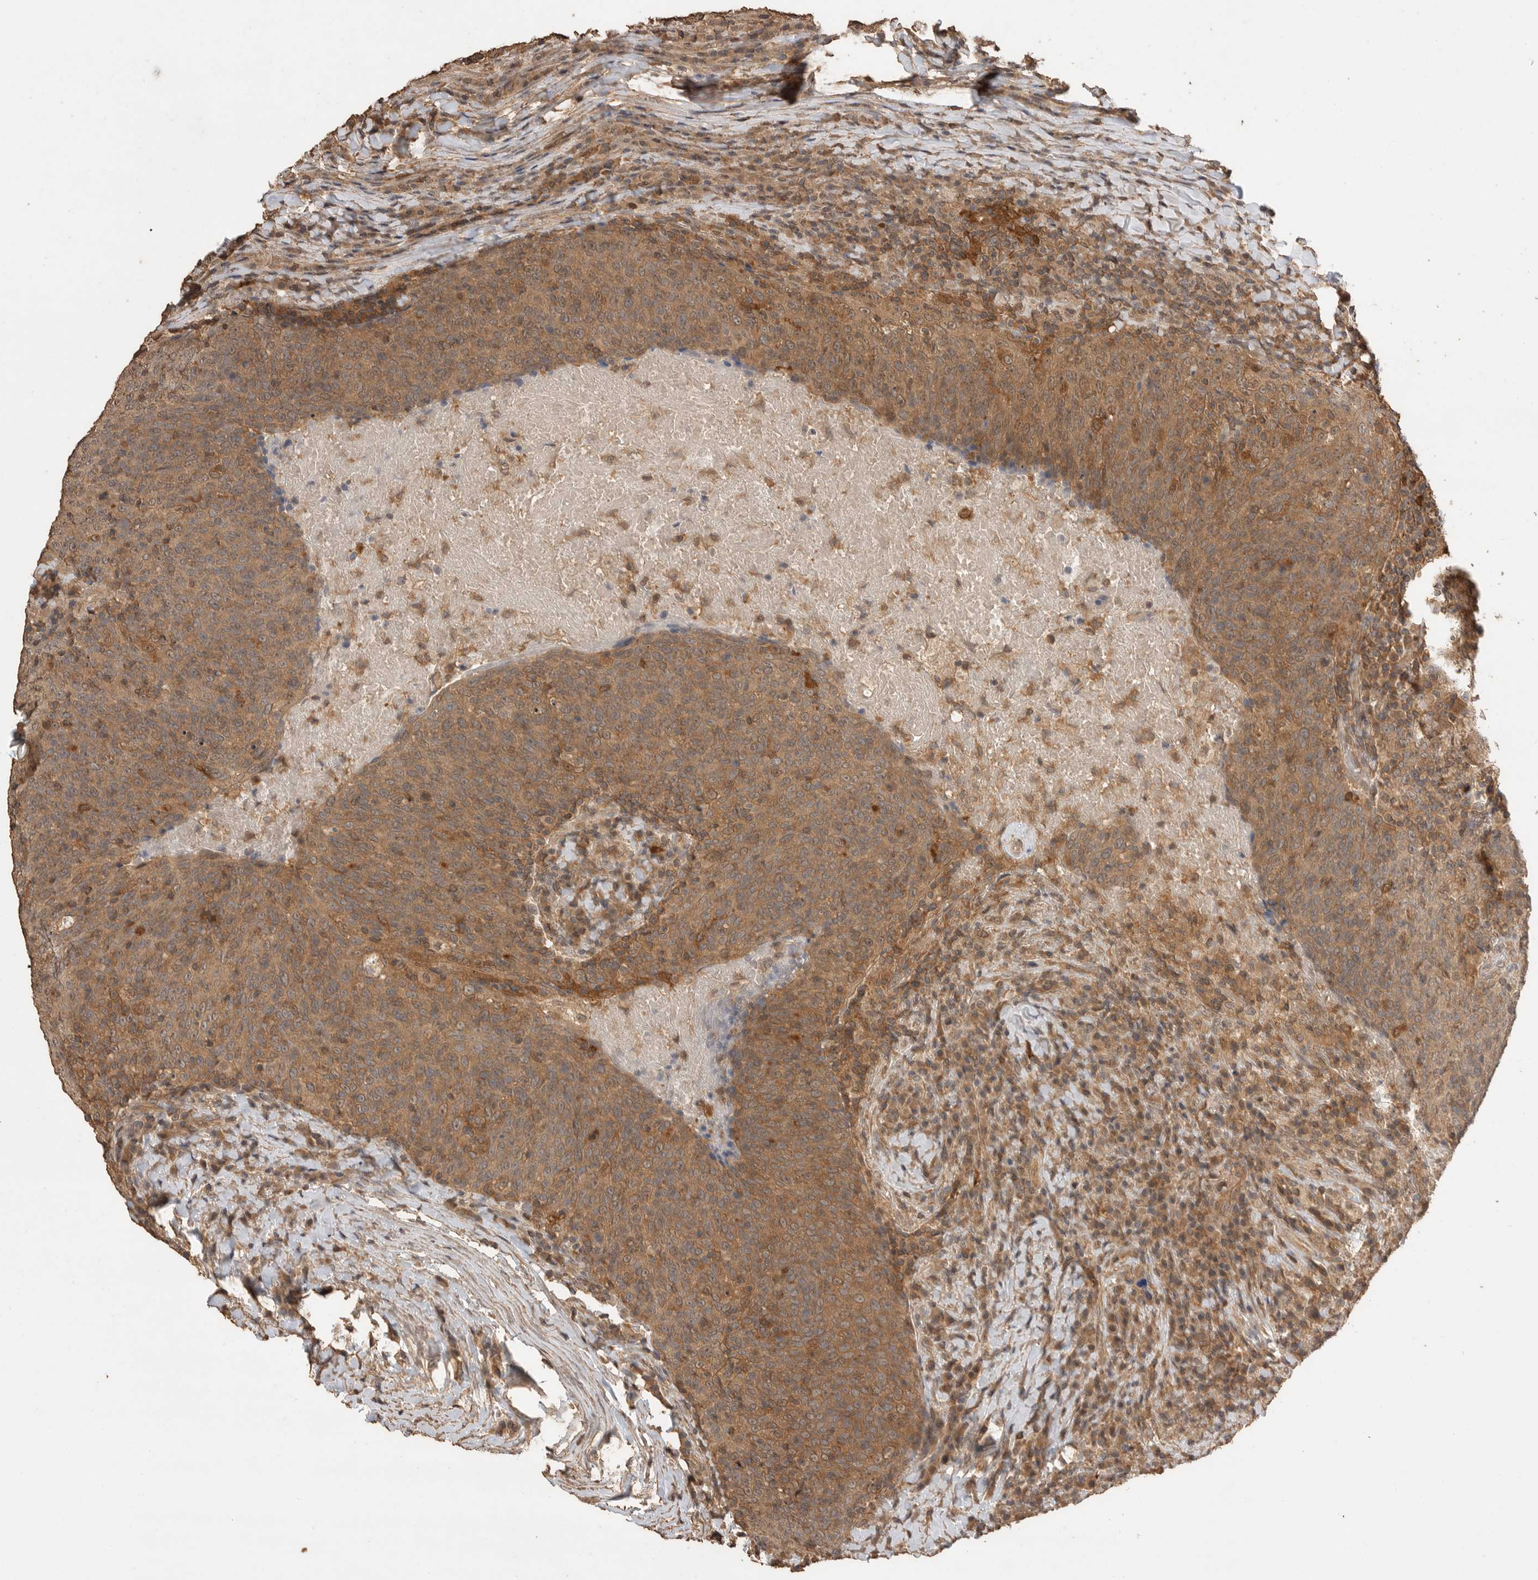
{"staining": {"intensity": "moderate", "quantity": ">75%", "location": "cytoplasmic/membranous"}, "tissue": "head and neck cancer", "cell_type": "Tumor cells", "image_type": "cancer", "snomed": [{"axis": "morphology", "description": "Squamous cell carcinoma, NOS"}, {"axis": "morphology", "description": "Squamous cell carcinoma, metastatic, NOS"}, {"axis": "topography", "description": "Lymph node"}, {"axis": "topography", "description": "Head-Neck"}], "caption": "Head and neck cancer stained with immunohistochemistry demonstrates moderate cytoplasmic/membranous staining in approximately >75% of tumor cells. (DAB (3,3'-diaminobenzidine) IHC, brown staining for protein, blue staining for nuclei).", "gene": "MAP2K1", "patient": {"sex": "male", "age": 62}}